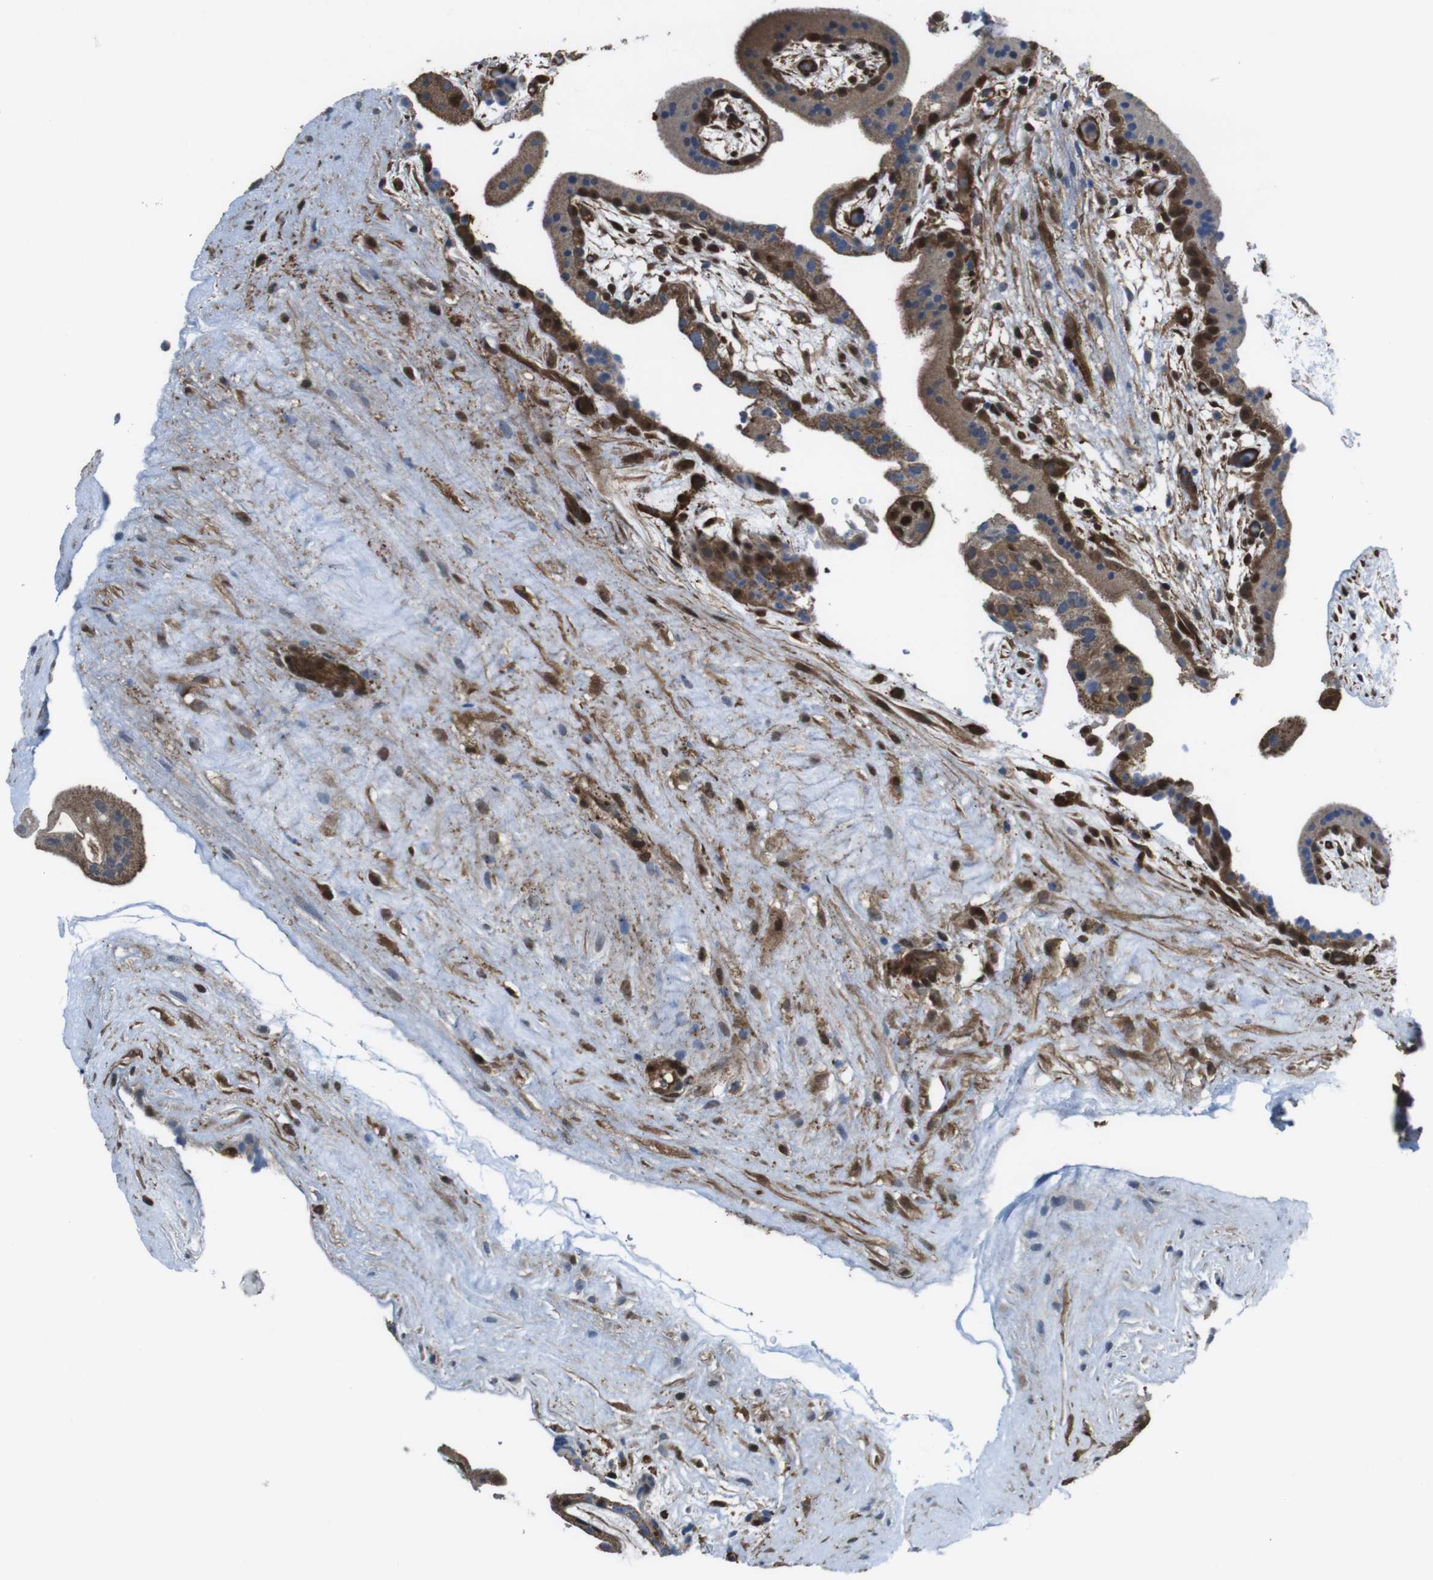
{"staining": {"intensity": "moderate", "quantity": ">75%", "location": "cytoplasmic/membranous"}, "tissue": "placenta", "cell_type": "Trophoblastic cells", "image_type": "normal", "snomed": [{"axis": "morphology", "description": "Normal tissue, NOS"}, {"axis": "topography", "description": "Placenta"}], "caption": "Immunohistochemistry (IHC) (DAB (3,3'-diaminobenzidine)) staining of normal placenta reveals moderate cytoplasmic/membranous protein positivity in approximately >75% of trophoblastic cells.", "gene": "ARHGDIA", "patient": {"sex": "female", "age": 19}}